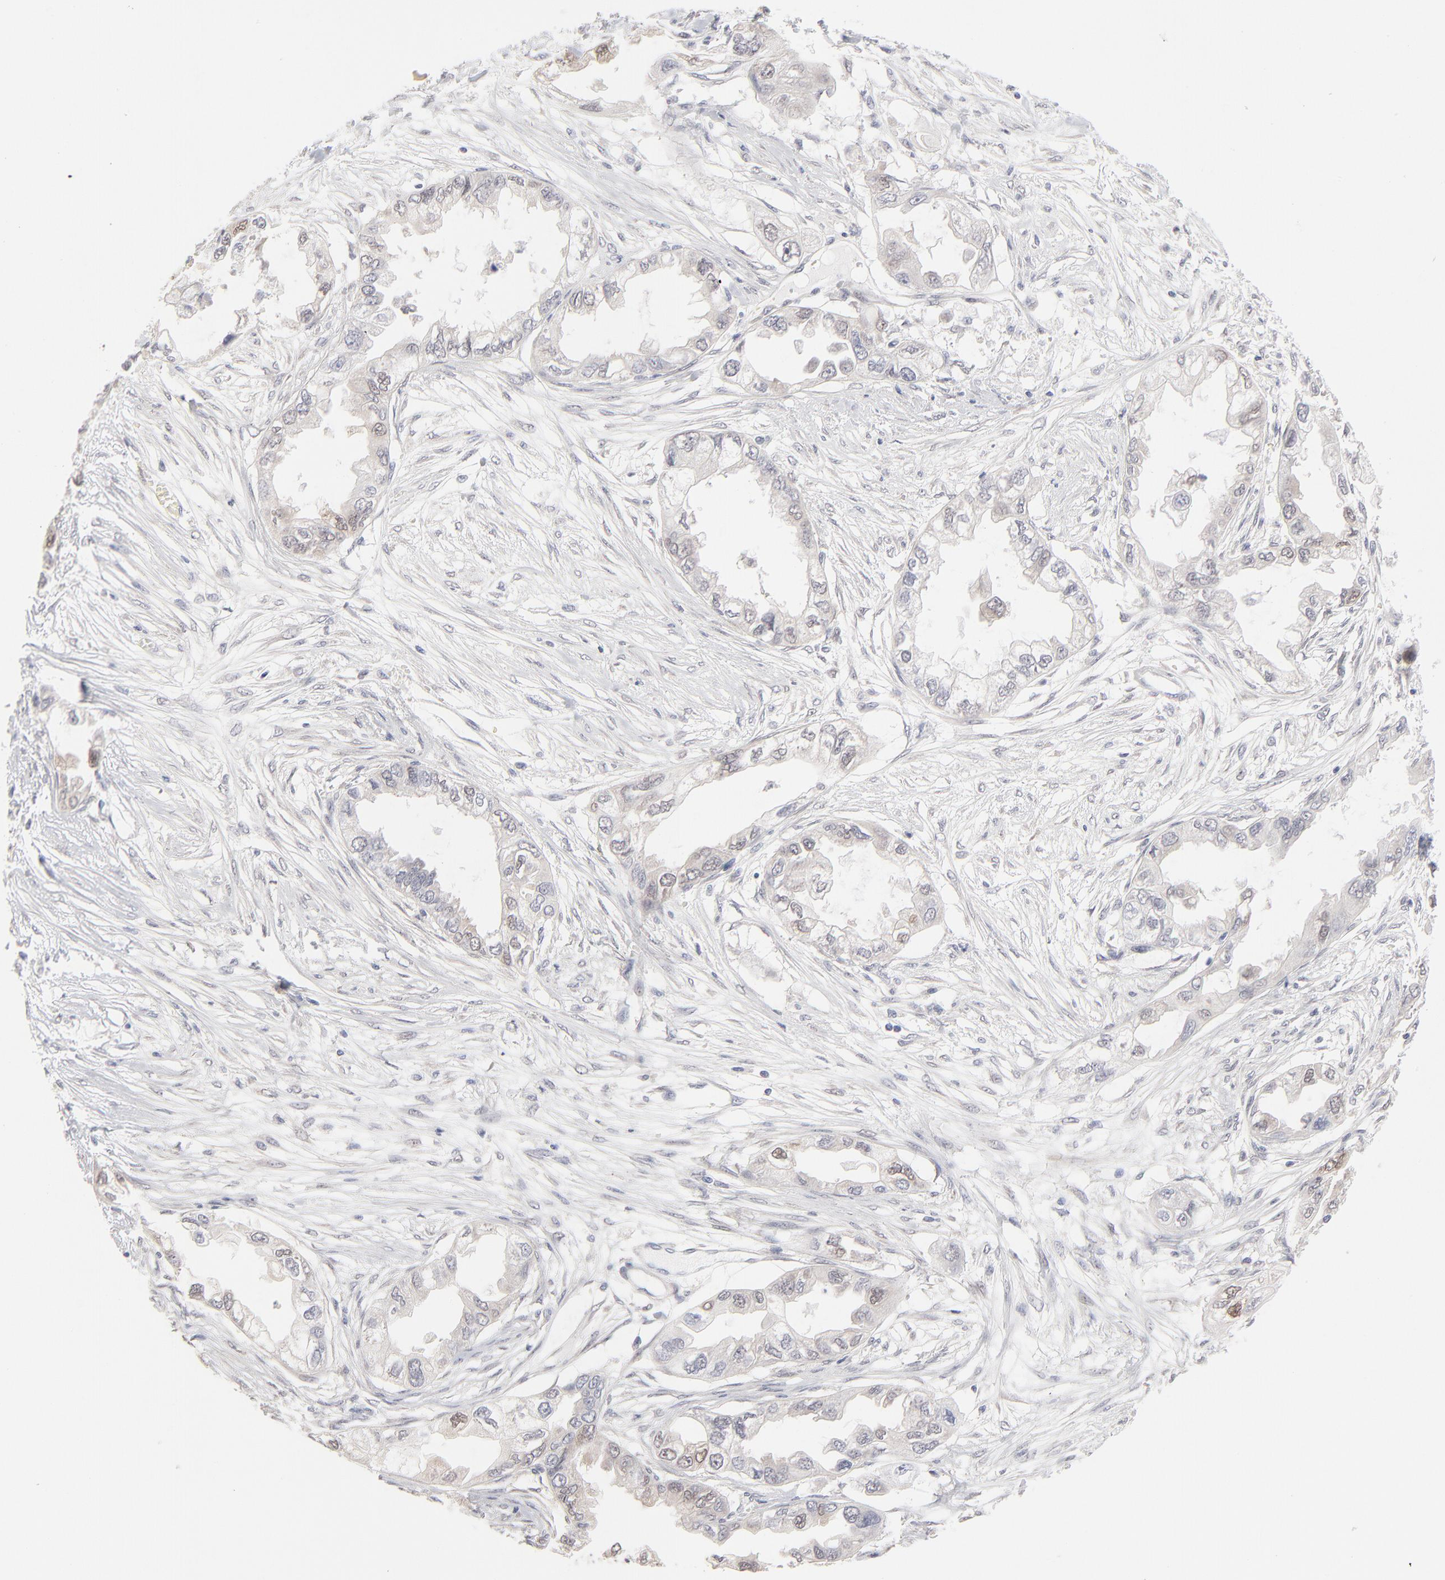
{"staining": {"intensity": "weak", "quantity": "<25%", "location": "nuclear"}, "tissue": "endometrial cancer", "cell_type": "Tumor cells", "image_type": "cancer", "snomed": [{"axis": "morphology", "description": "Adenocarcinoma, NOS"}, {"axis": "topography", "description": "Endometrium"}], "caption": "Adenocarcinoma (endometrial) stained for a protein using immunohistochemistry demonstrates no positivity tumor cells.", "gene": "RBM3", "patient": {"sex": "female", "age": 67}}